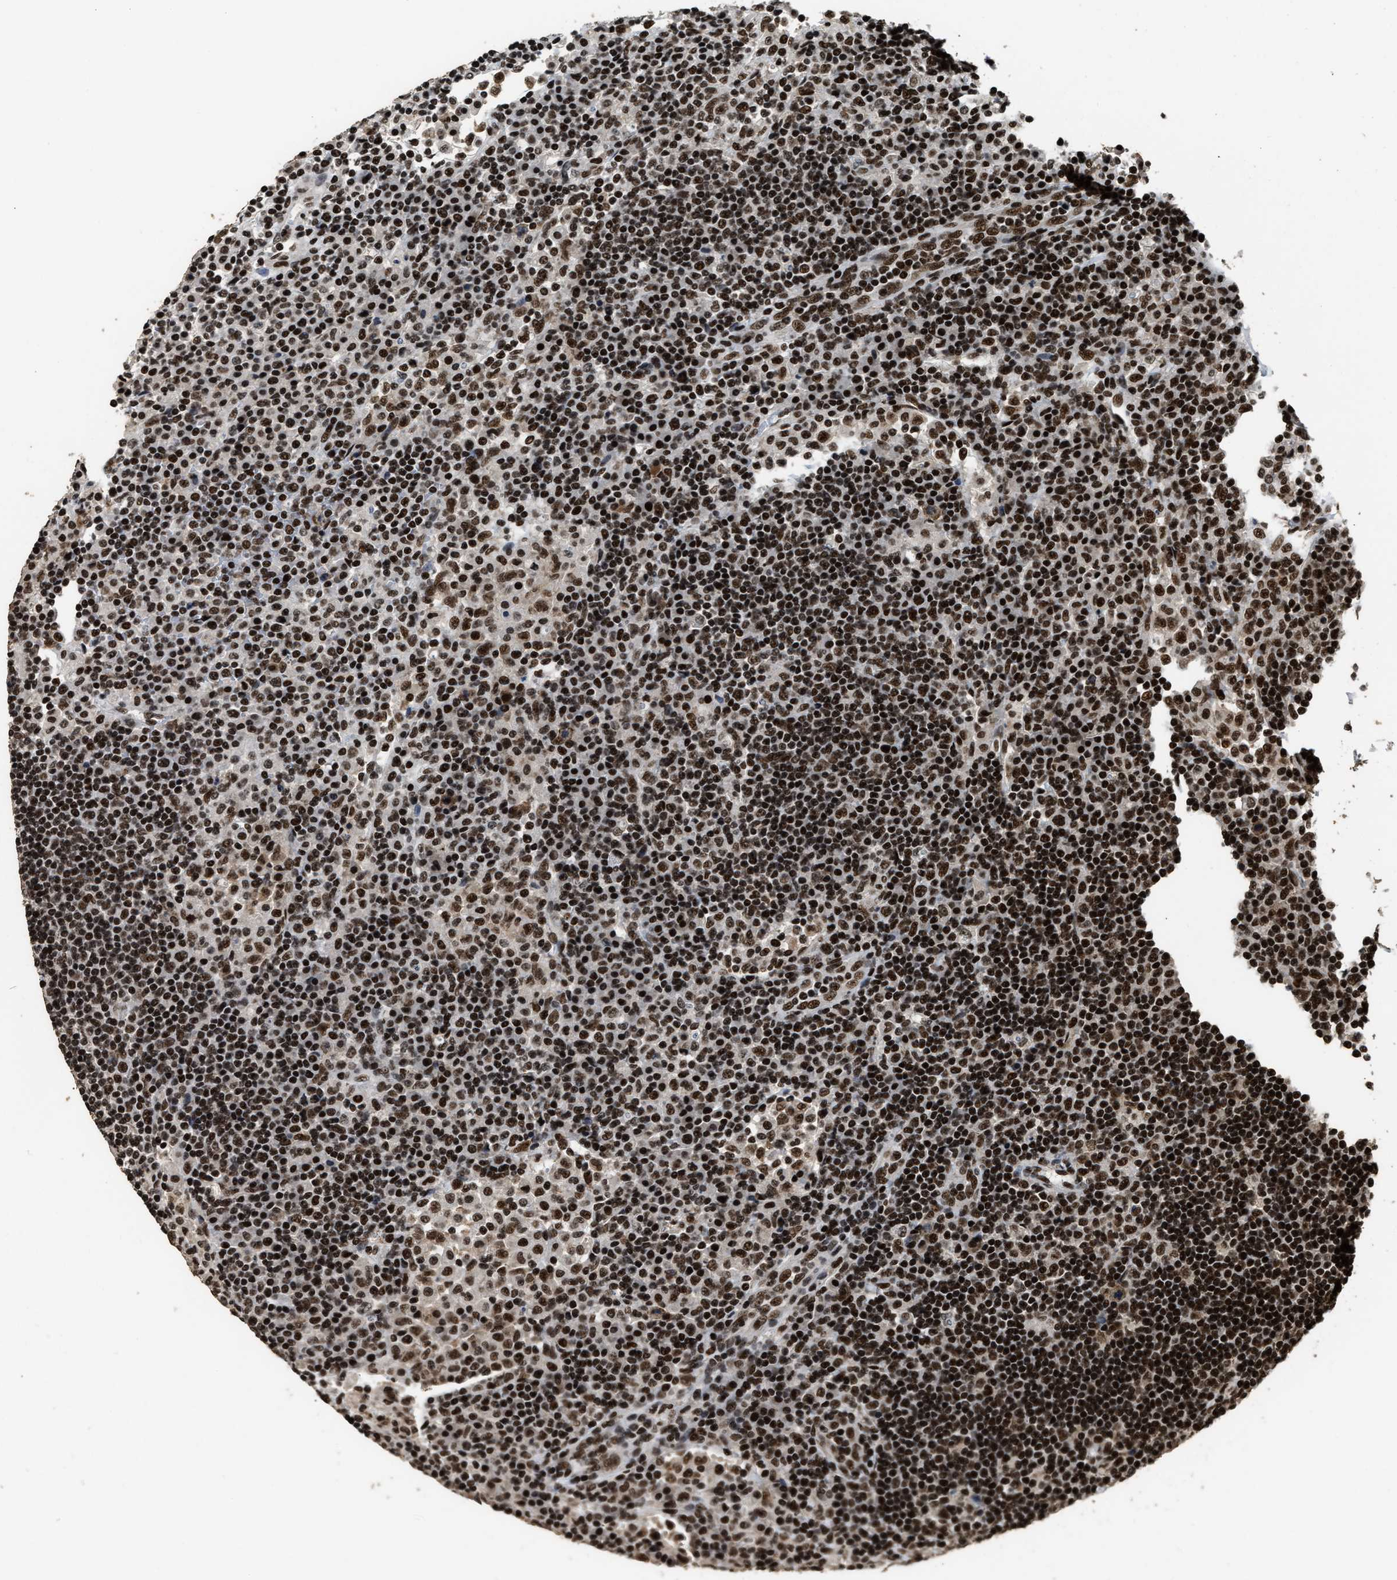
{"staining": {"intensity": "strong", "quantity": ">75%", "location": "nuclear"}, "tissue": "lymph node", "cell_type": "Non-germinal center cells", "image_type": "normal", "snomed": [{"axis": "morphology", "description": "Normal tissue, NOS"}, {"axis": "topography", "description": "Lymph node"}], "caption": "IHC of normal human lymph node demonstrates high levels of strong nuclear positivity in approximately >75% of non-germinal center cells.", "gene": "RAD21", "patient": {"sex": "female", "age": 53}}